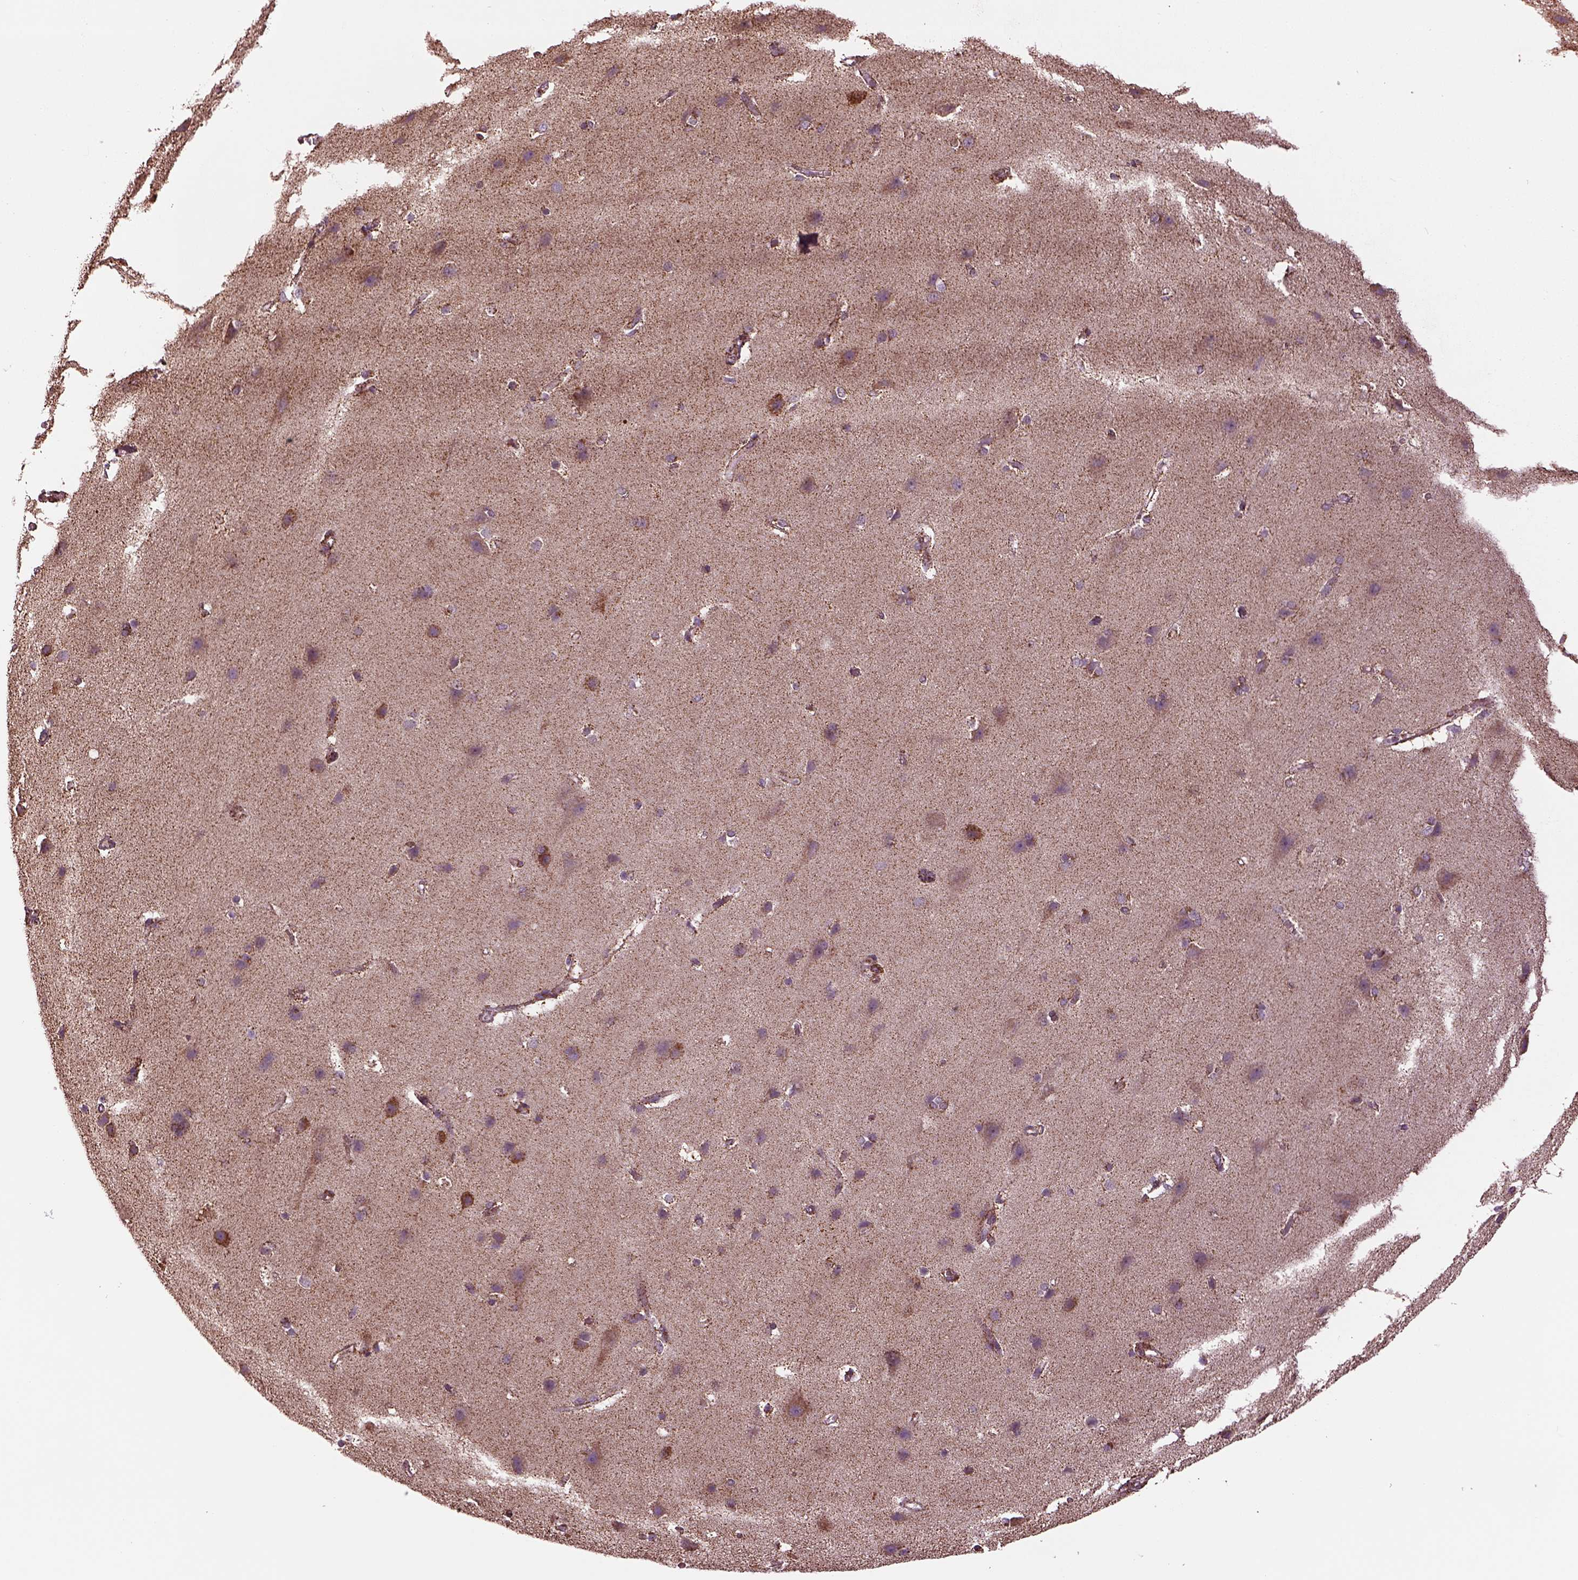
{"staining": {"intensity": "negative", "quantity": "none", "location": "none"}, "tissue": "cerebral cortex", "cell_type": "Endothelial cells", "image_type": "normal", "snomed": [{"axis": "morphology", "description": "Normal tissue, NOS"}, {"axis": "topography", "description": "Cerebral cortex"}], "caption": "Immunohistochemical staining of unremarkable cerebral cortex reveals no significant positivity in endothelial cells. (DAB (3,3'-diaminobenzidine) immunohistochemistry (IHC) visualized using brightfield microscopy, high magnification).", "gene": "TMEM254", "patient": {"sex": "male", "age": 37}}